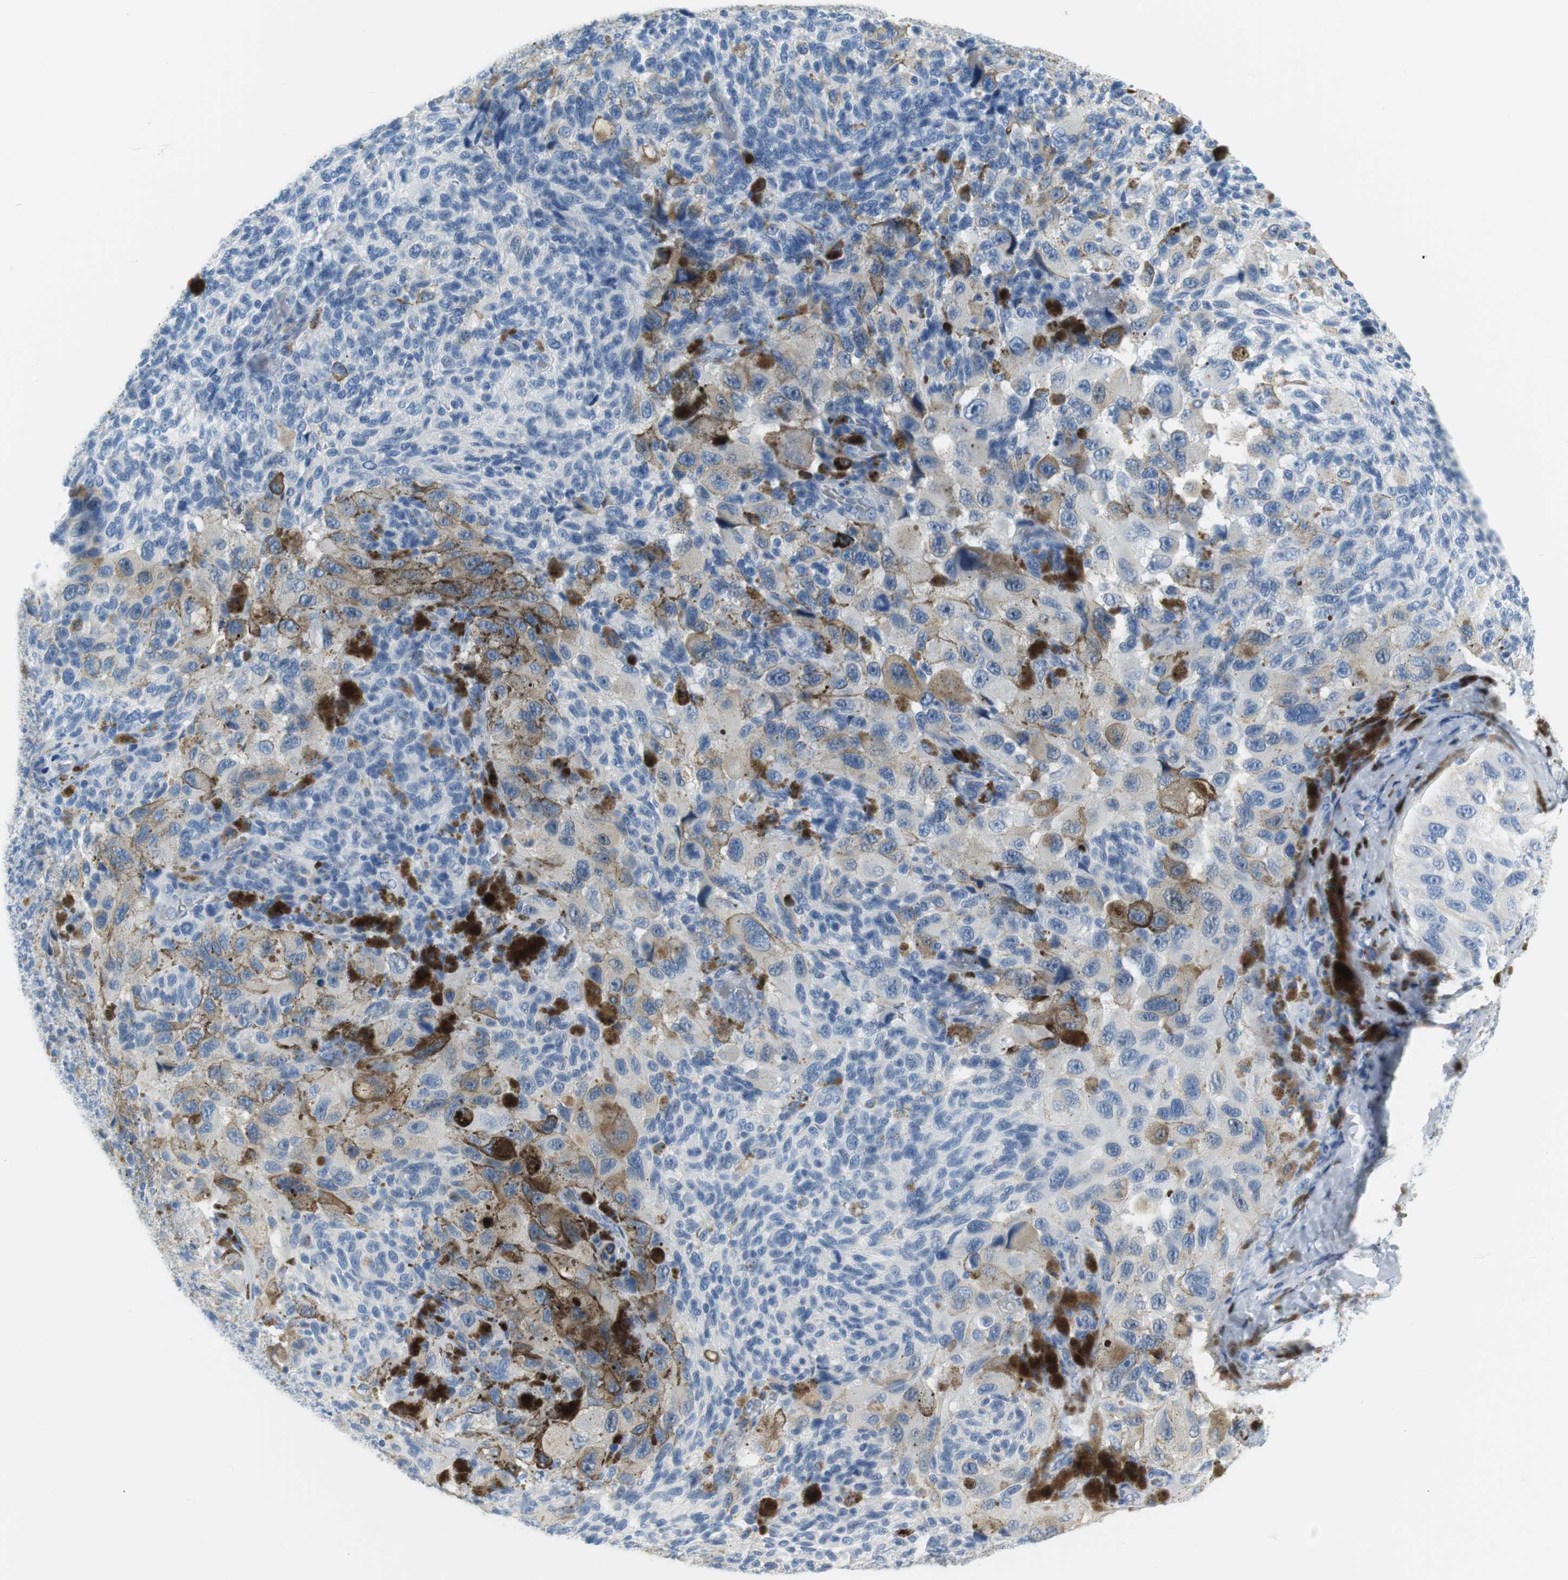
{"staining": {"intensity": "negative", "quantity": "none", "location": "none"}, "tissue": "melanoma", "cell_type": "Tumor cells", "image_type": "cancer", "snomed": [{"axis": "morphology", "description": "Malignant melanoma, NOS"}, {"axis": "topography", "description": "Skin"}], "caption": "Immunohistochemical staining of melanoma reveals no significant expression in tumor cells.", "gene": "MYH1", "patient": {"sex": "female", "age": 73}}